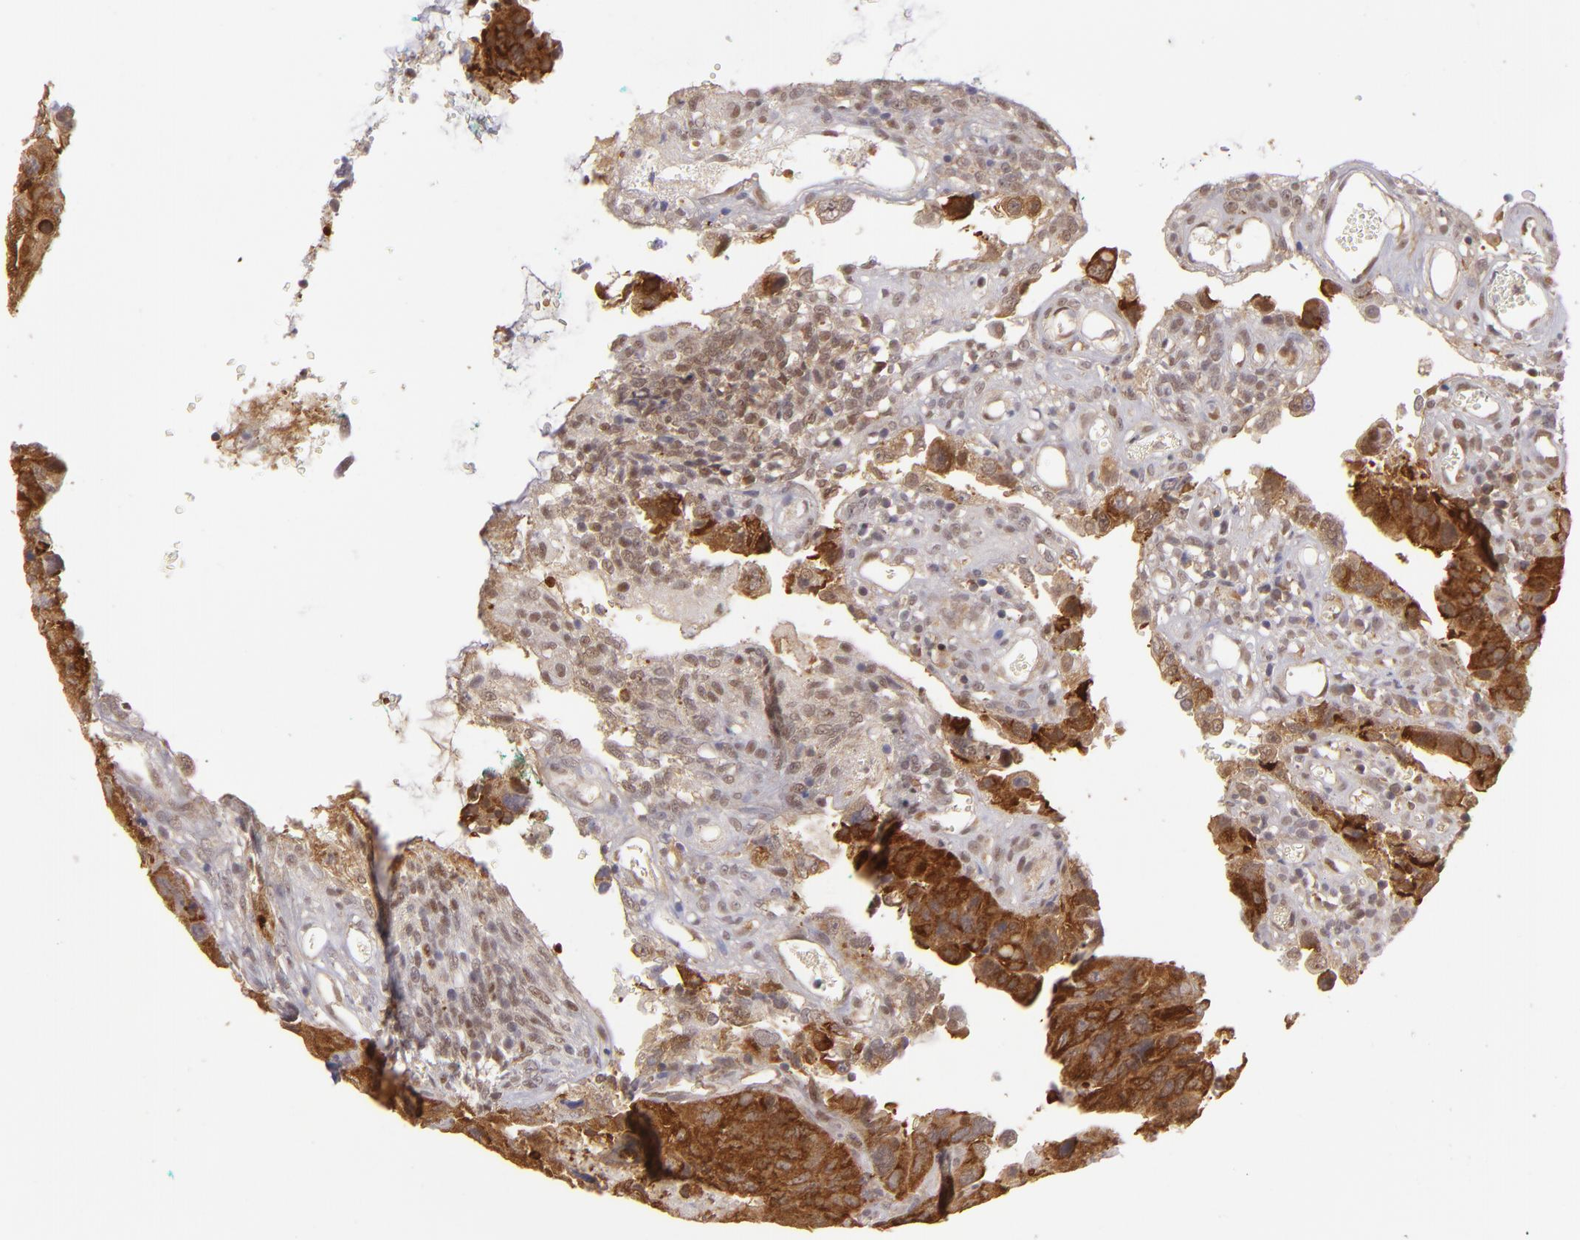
{"staining": {"intensity": "strong", "quantity": ">75%", "location": "cytoplasmic/membranous"}, "tissue": "colorectal cancer", "cell_type": "Tumor cells", "image_type": "cancer", "snomed": [{"axis": "morphology", "description": "Adenocarcinoma, NOS"}, {"axis": "topography", "description": "Rectum"}], "caption": "Protein staining of colorectal cancer tissue shows strong cytoplasmic/membranous expression in about >75% of tumor cells.", "gene": "PTPN13", "patient": {"sex": "female", "age": 82}}